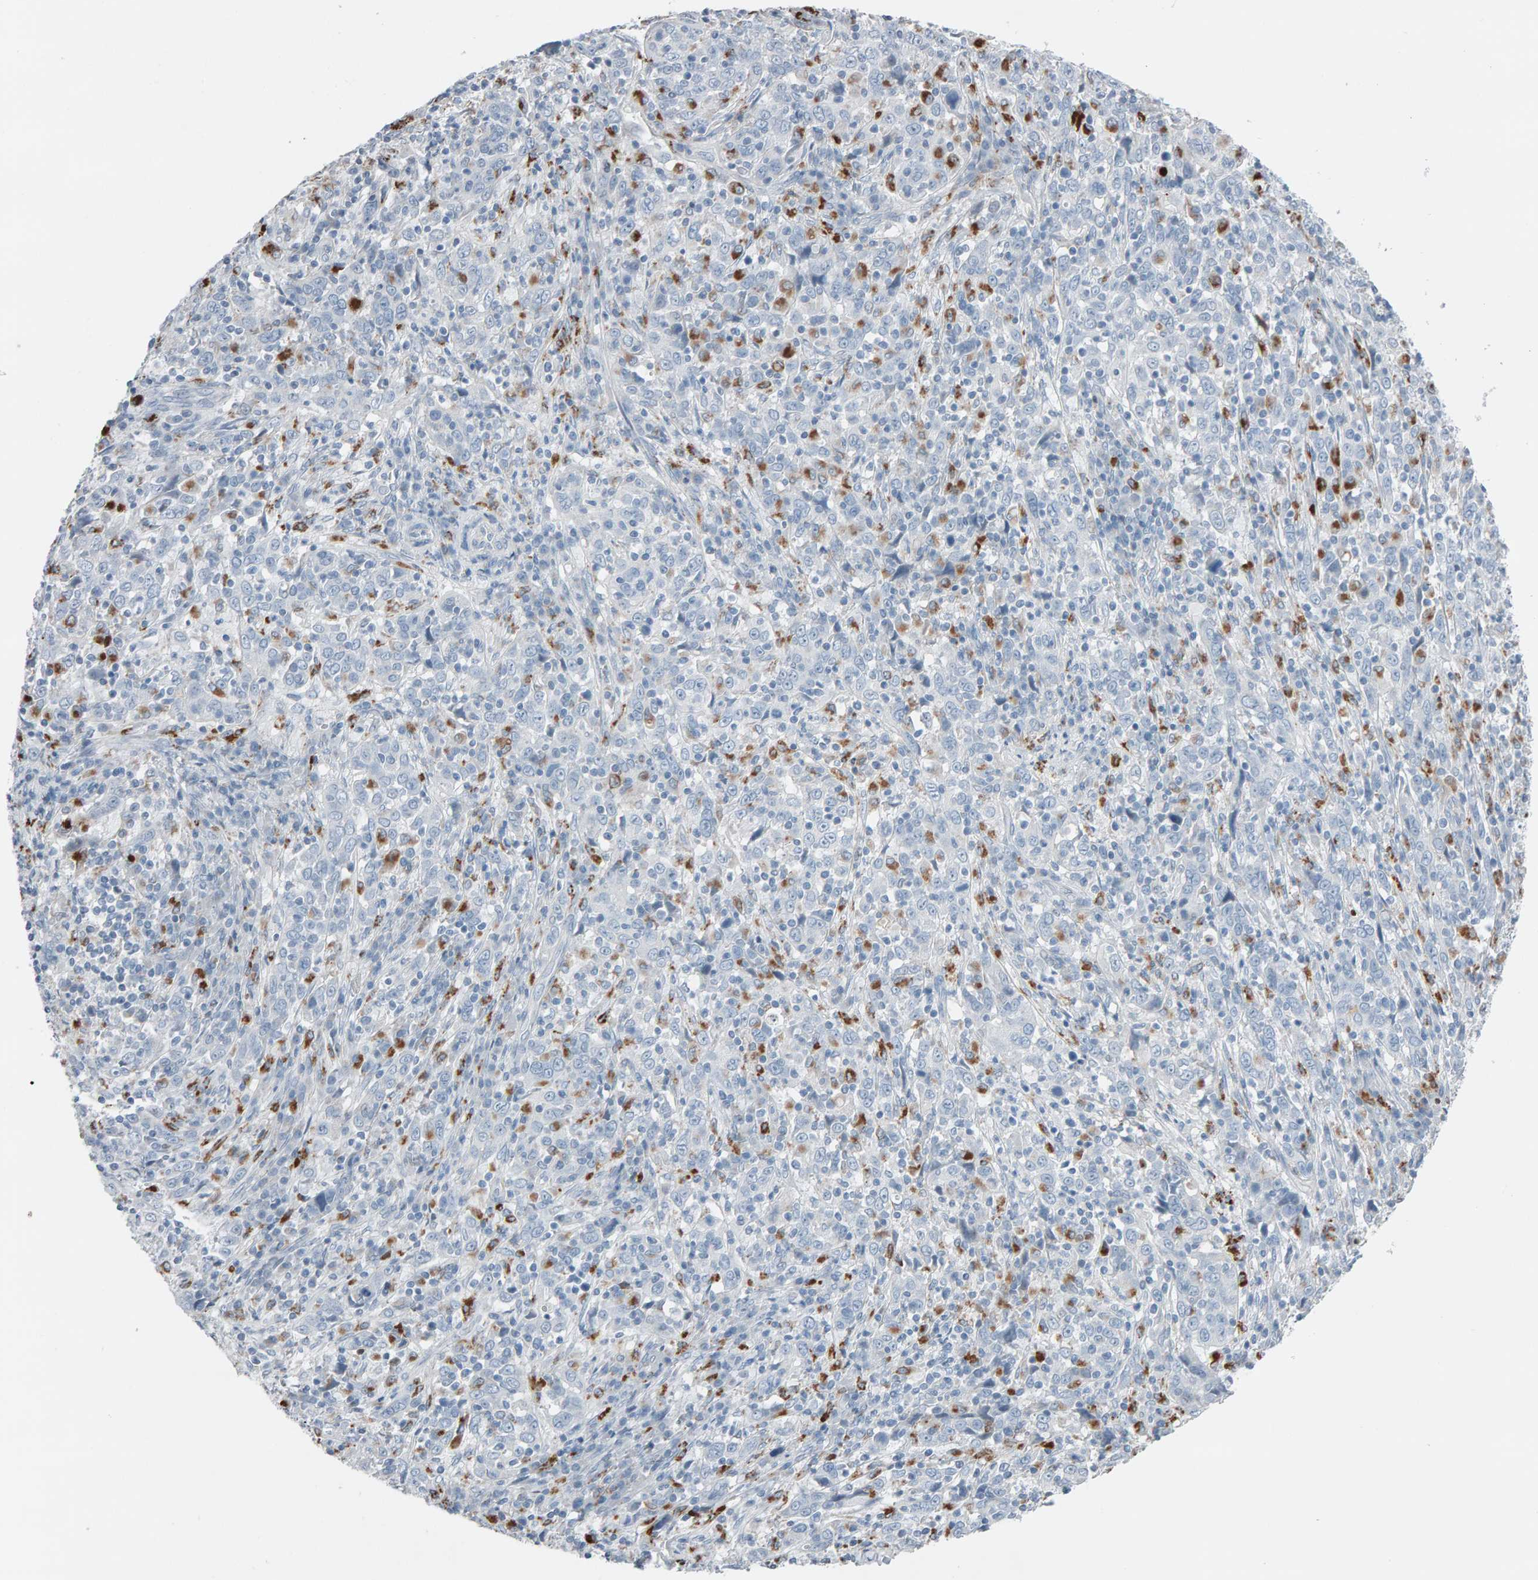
{"staining": {"intensity": "negative", "quantity": "none", "location": "none"}, "tissue": "cervical cancer", "cell_type": "Tumor cells", "image_type": "cancer", "snomed": [{"axis": "morphology", "description": "Squamous cell carcinoma, NOS"}, {"axis": "topography", "description": "Cervix"}], "caption": "Immunohistochemical staining of cervical cancer (squamous cell carcinoma) displays no significant staining in tumor cells.", "gene": "IPPK", "patient": {"sex": "female", "age": 46}}